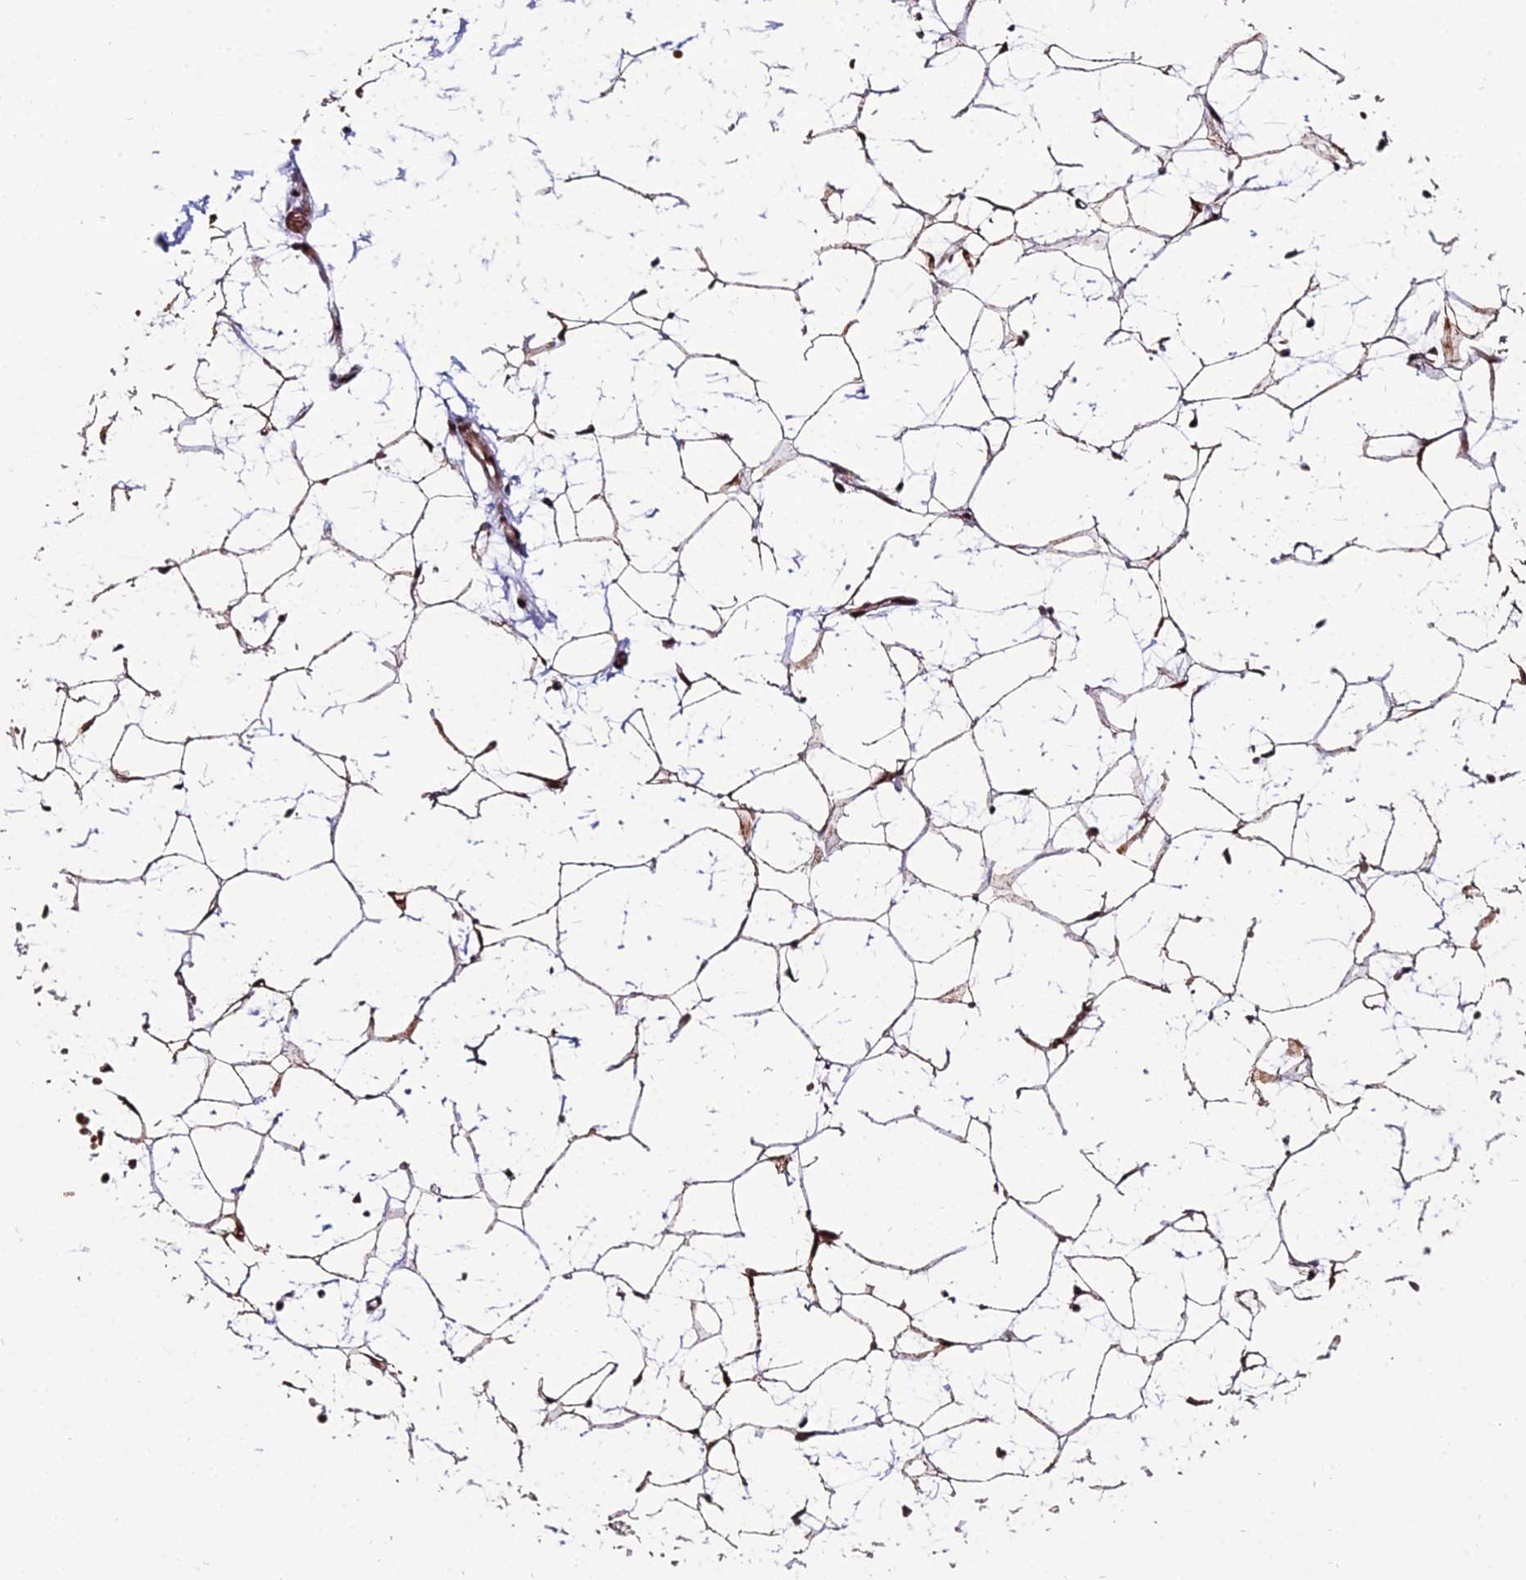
{"staining": {"intensity": "moderate", "quantity": ">75%", "location": "cytoplasmic/membranous,nuclear"}, "tissue": "adipose tissue", "cell_type": "Adipocytes", "image_type": "normal", "snomed": [{"axis": "morphology", "description": "Normal tissue, NOS"}, {"axis": "topography", "description": "Breast"}], "caption": "Brown immunohistochemical staining in normal human adipose tissue reveals moderate cytoplasmic/membranous,nuclear positivity in about >75% of adipocytes.", "gene": "CIB3", "patient": {"sex": "female", "age": 23}}